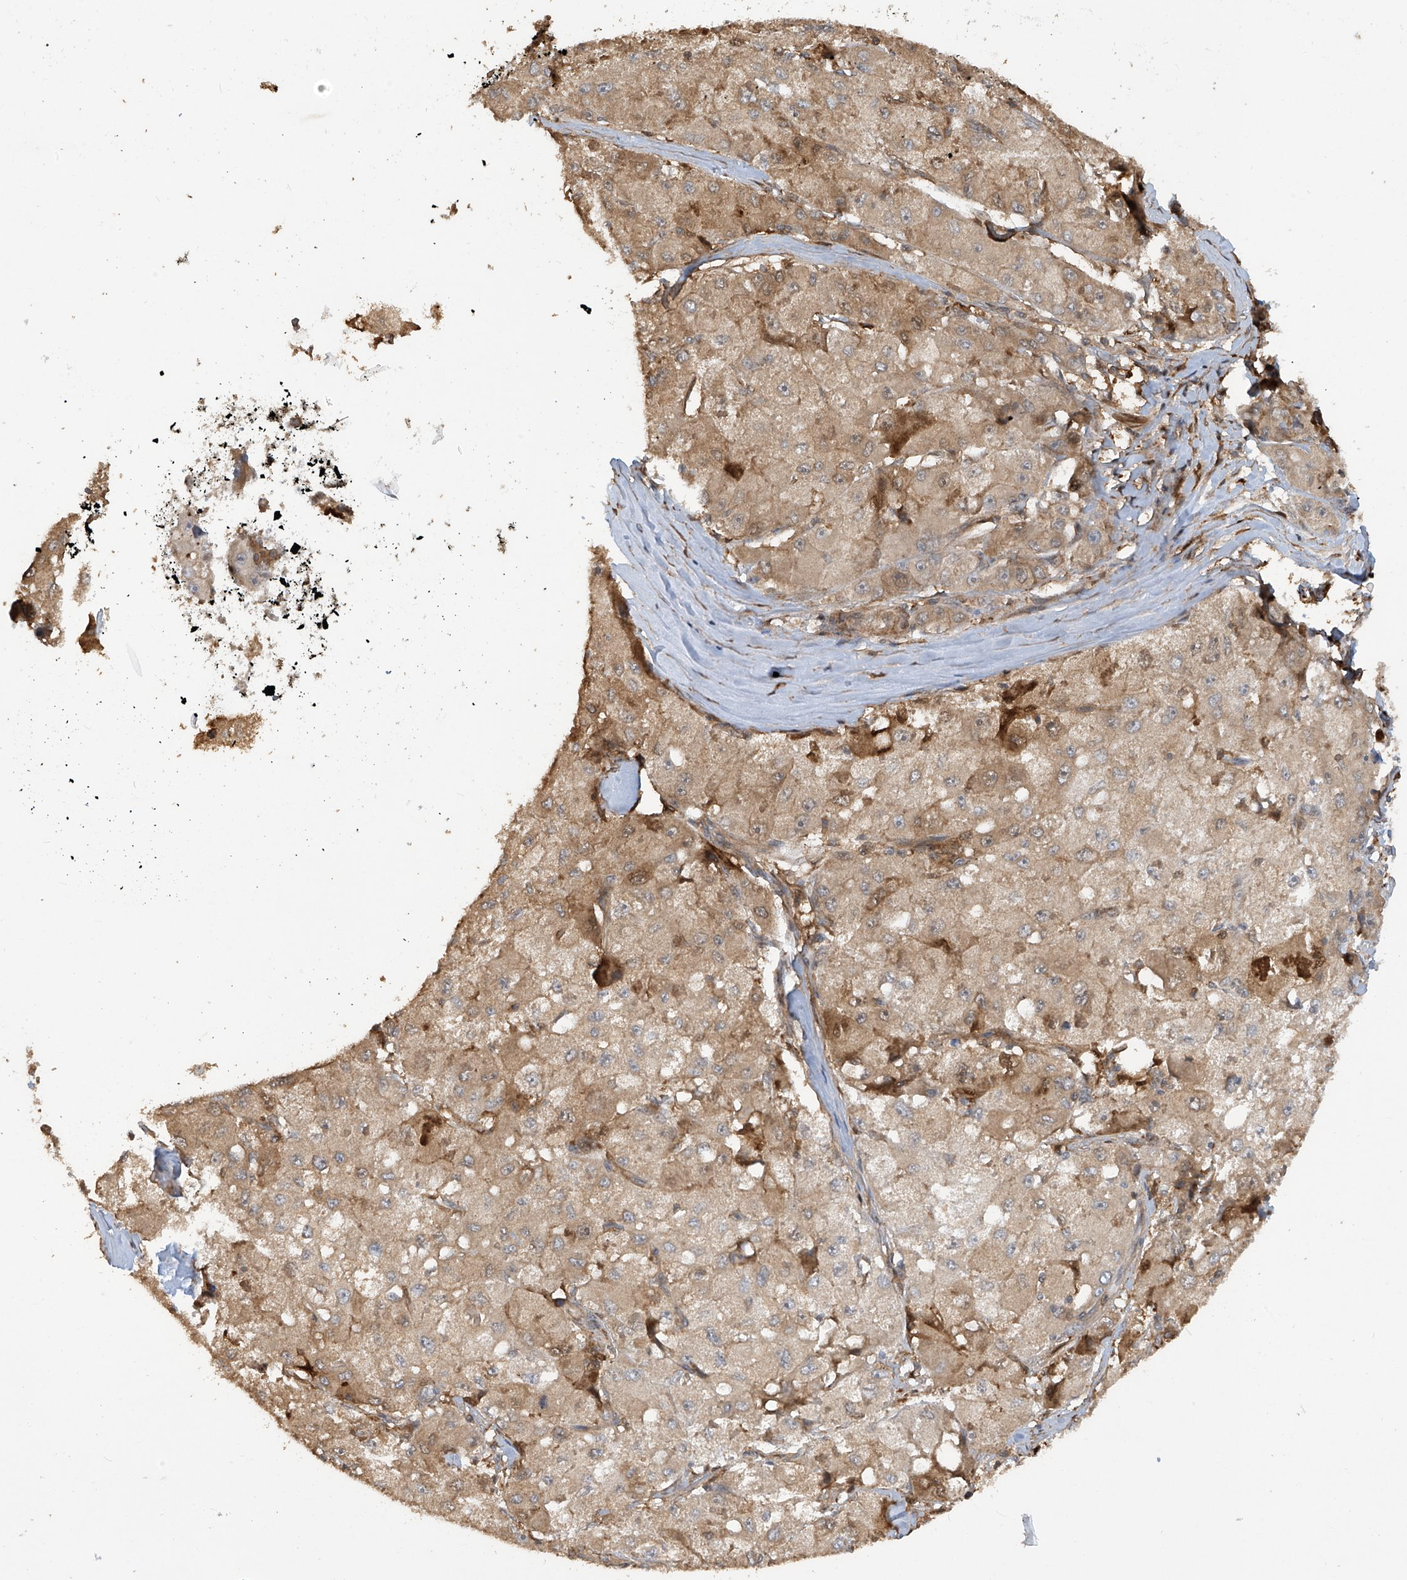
{"staining": {"intensity": "weak", "quantity": ">75%", "location": "cytoplasmic/membranous"}, "tissue": "liver cancer", "cell_type": "Tumor cells", "image_type": "cancer", "snomed": [{"axis": "morphology", "description": "Carcinoma, Hepatocellular, NOS"}, {"axis": "topography", "description": "Liver"}], "caption": "Protein analysis of liver cancer tissue exhibits weak cytoplasmic/membranous expression in approximately >75% of tumor cells.", "gene": "ATAD2B", "patient": {"sex": "male", "age": 80}}